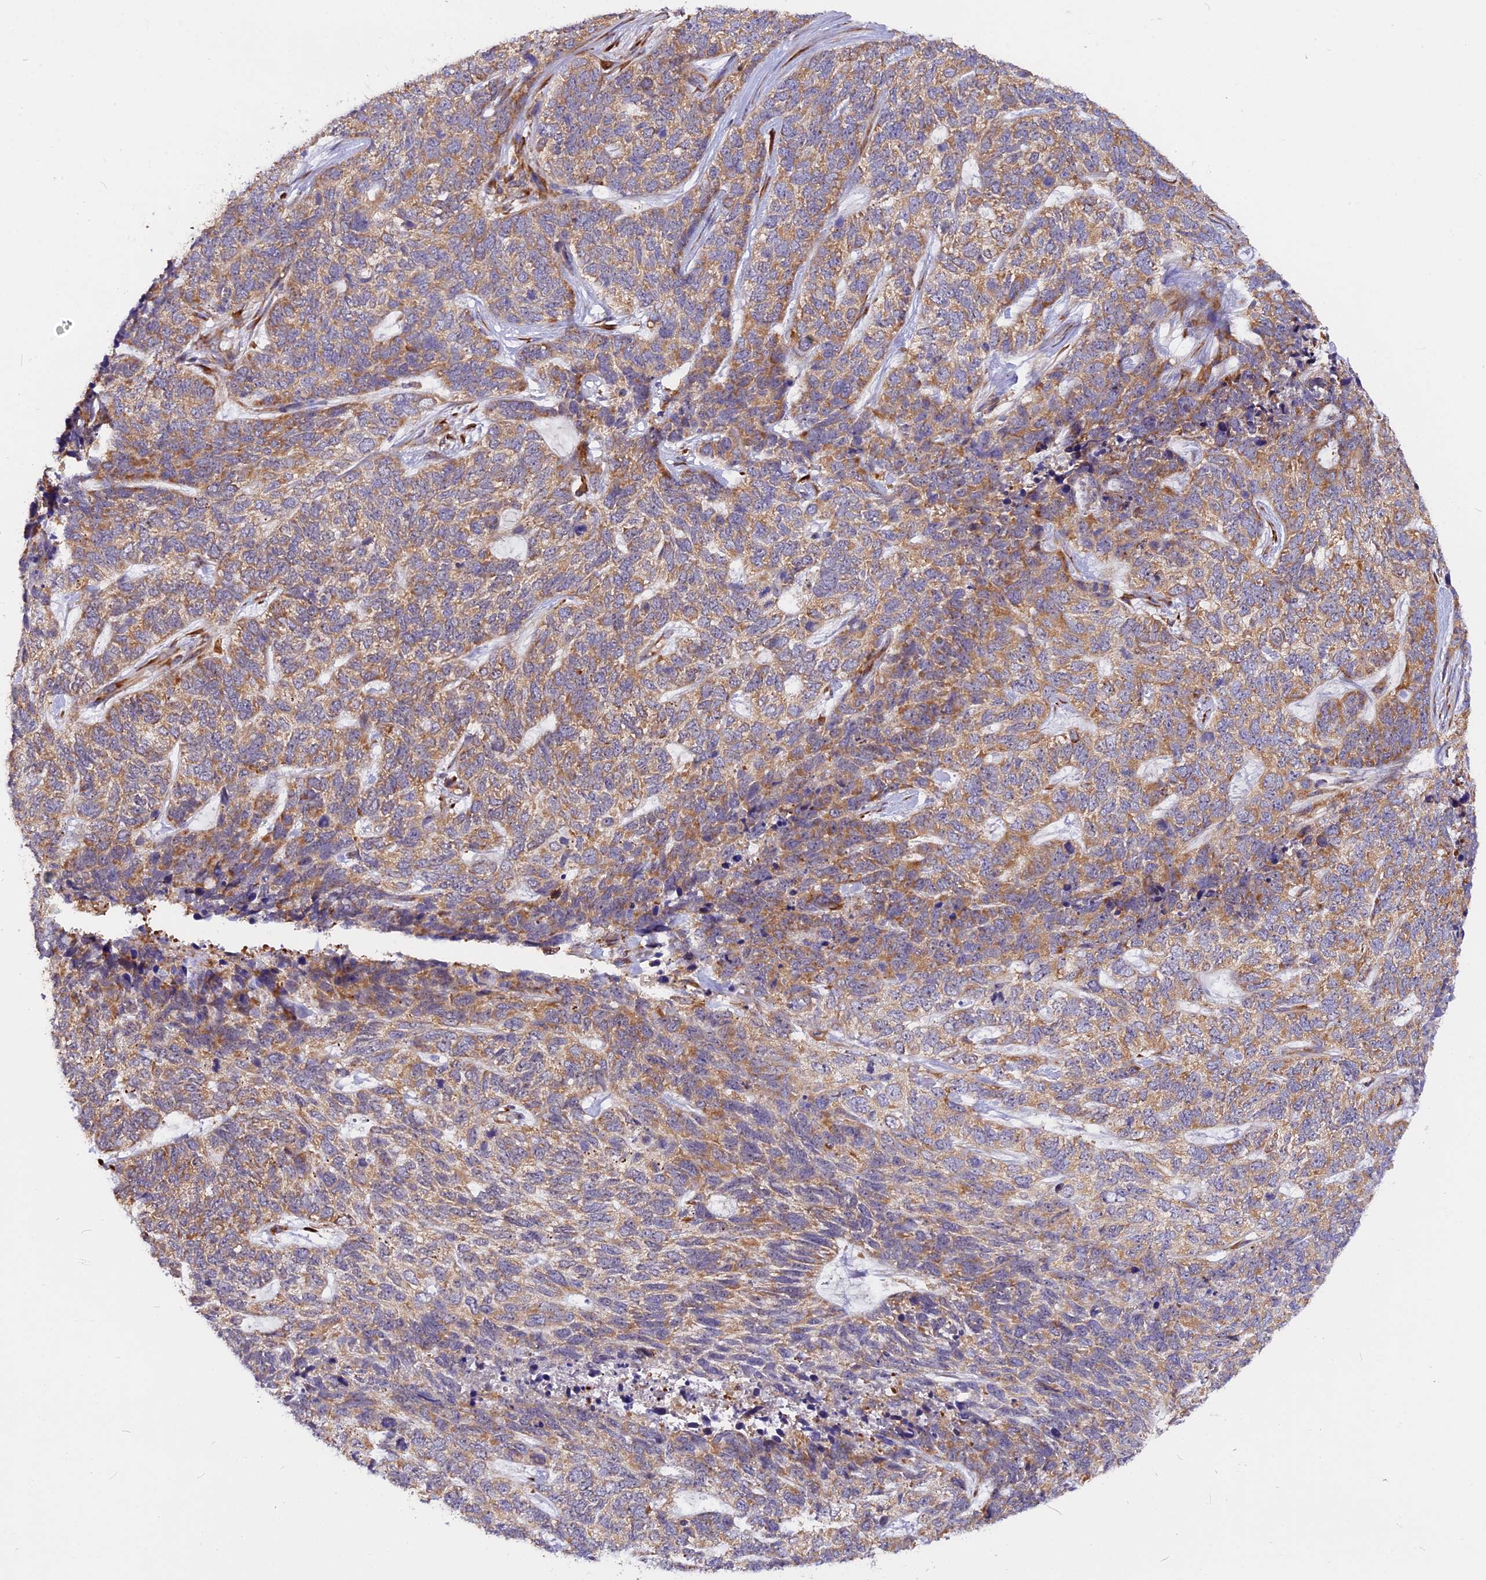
{"staining": {"intensity": "moderate", "quantity": ">75%", "location": "cytoplasmic/membranous"}, "tissue": "skin cancer", "cell_type": "Tumor cells", "image_type": "cancer", "snomed": [{"axis": "morphology", "description": "Basal cell carcinoma"}, {"axis": "topography", "description": "Skin"}], "caption": "The histopathology image demonstrates a brown stain indicating the presence of a protein in the cytoplasmic/membranous of tumor cells in skin cancer.", "gene": "GNPTAB", "patient": {"sex": "female", "age": 65}}